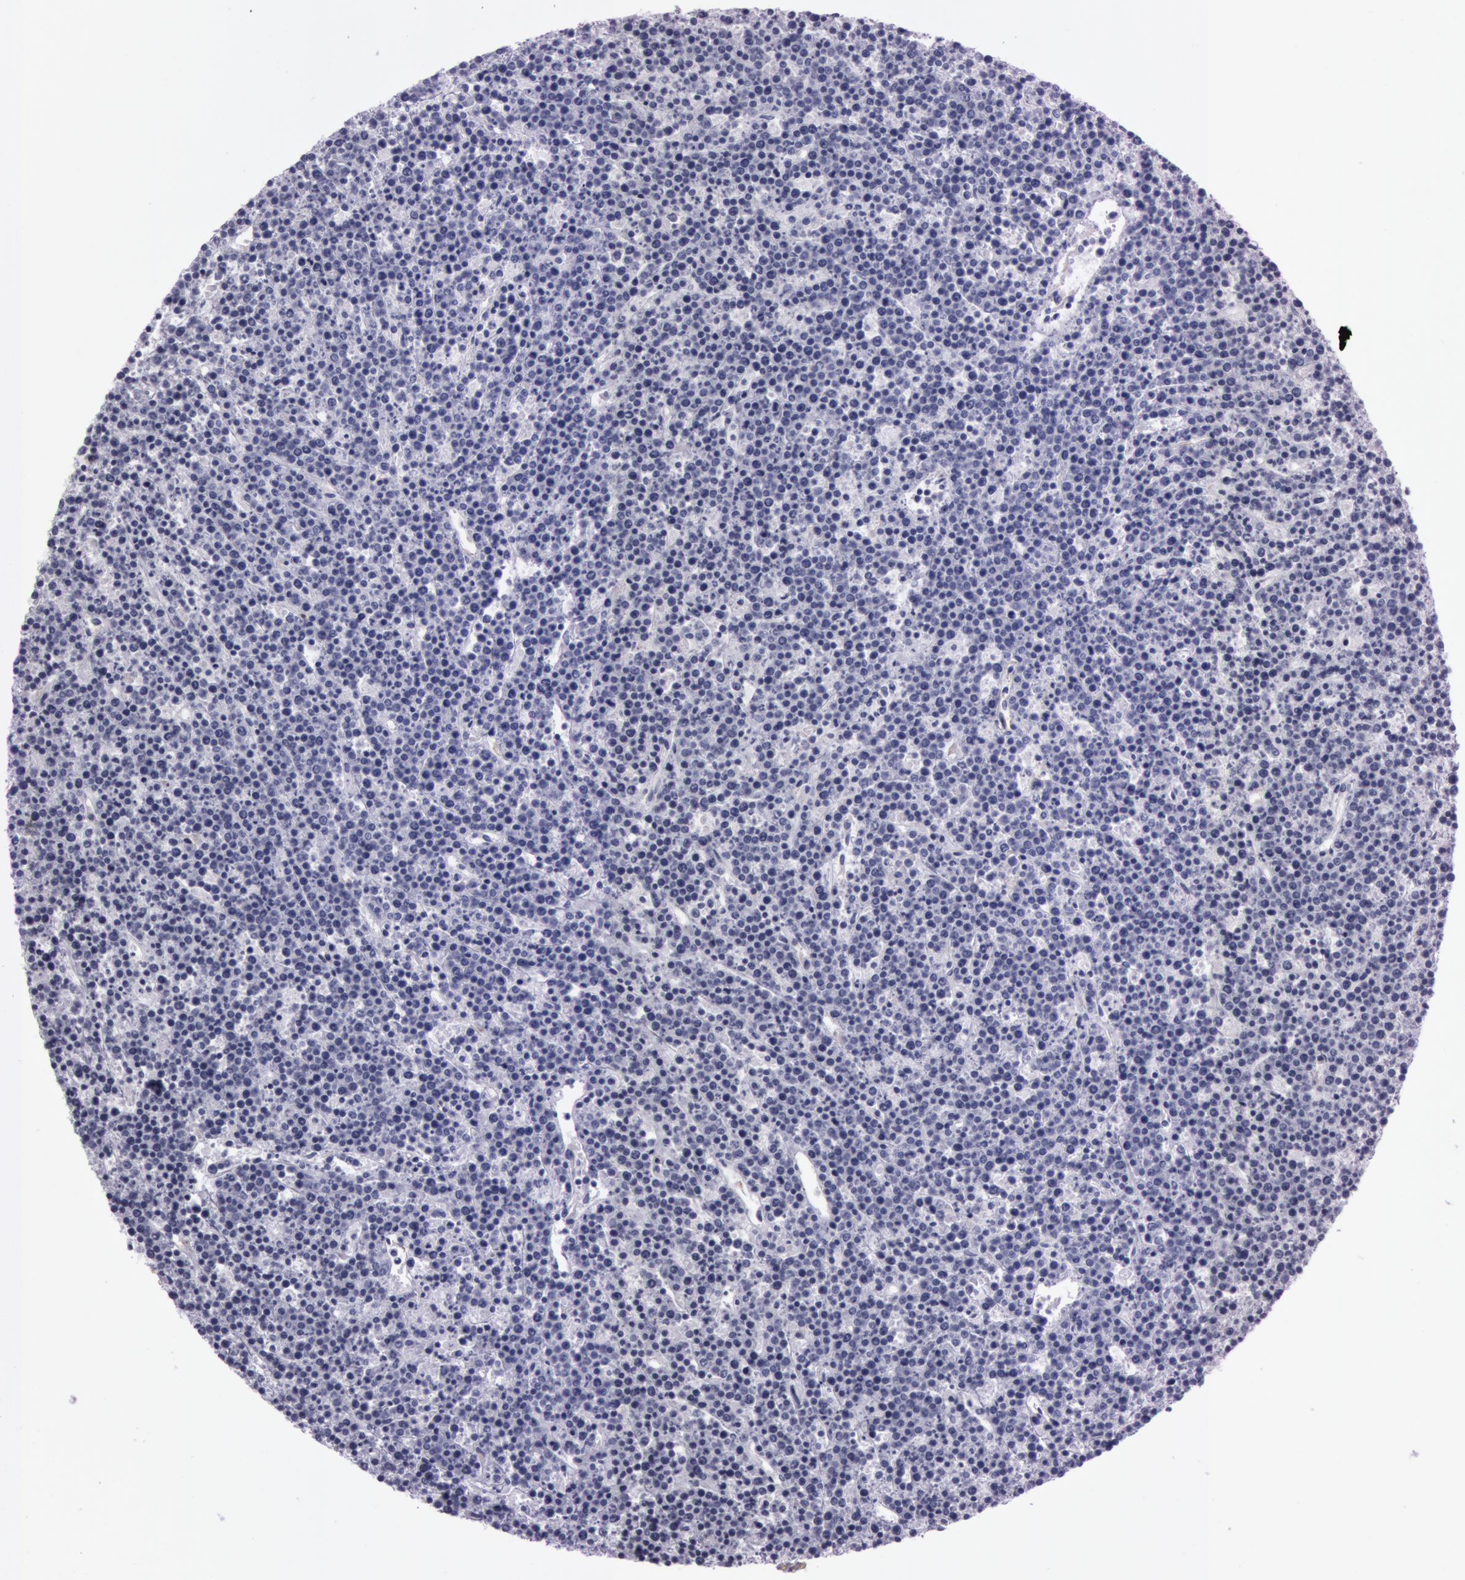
{"staining": {"intensity": "negative", "quantity": "none", "location": "none"}, "tissue": "lymphoma", "cell_type": "Tumor cells", "image_type": "cancer", "snomed": [{"axis": "morphology", "description": "Malignant lymphoma, non-Hodgkin's type, High grade"}, {"axis": "topography", "description": "Ovary"}], "caption": "There is no significant expression in tumor cells of malignant lymphoma, non-Hodgkin's type (high-grade).", "gene": "FOLH1", "patient": {"sex": "female", "age": 56}}